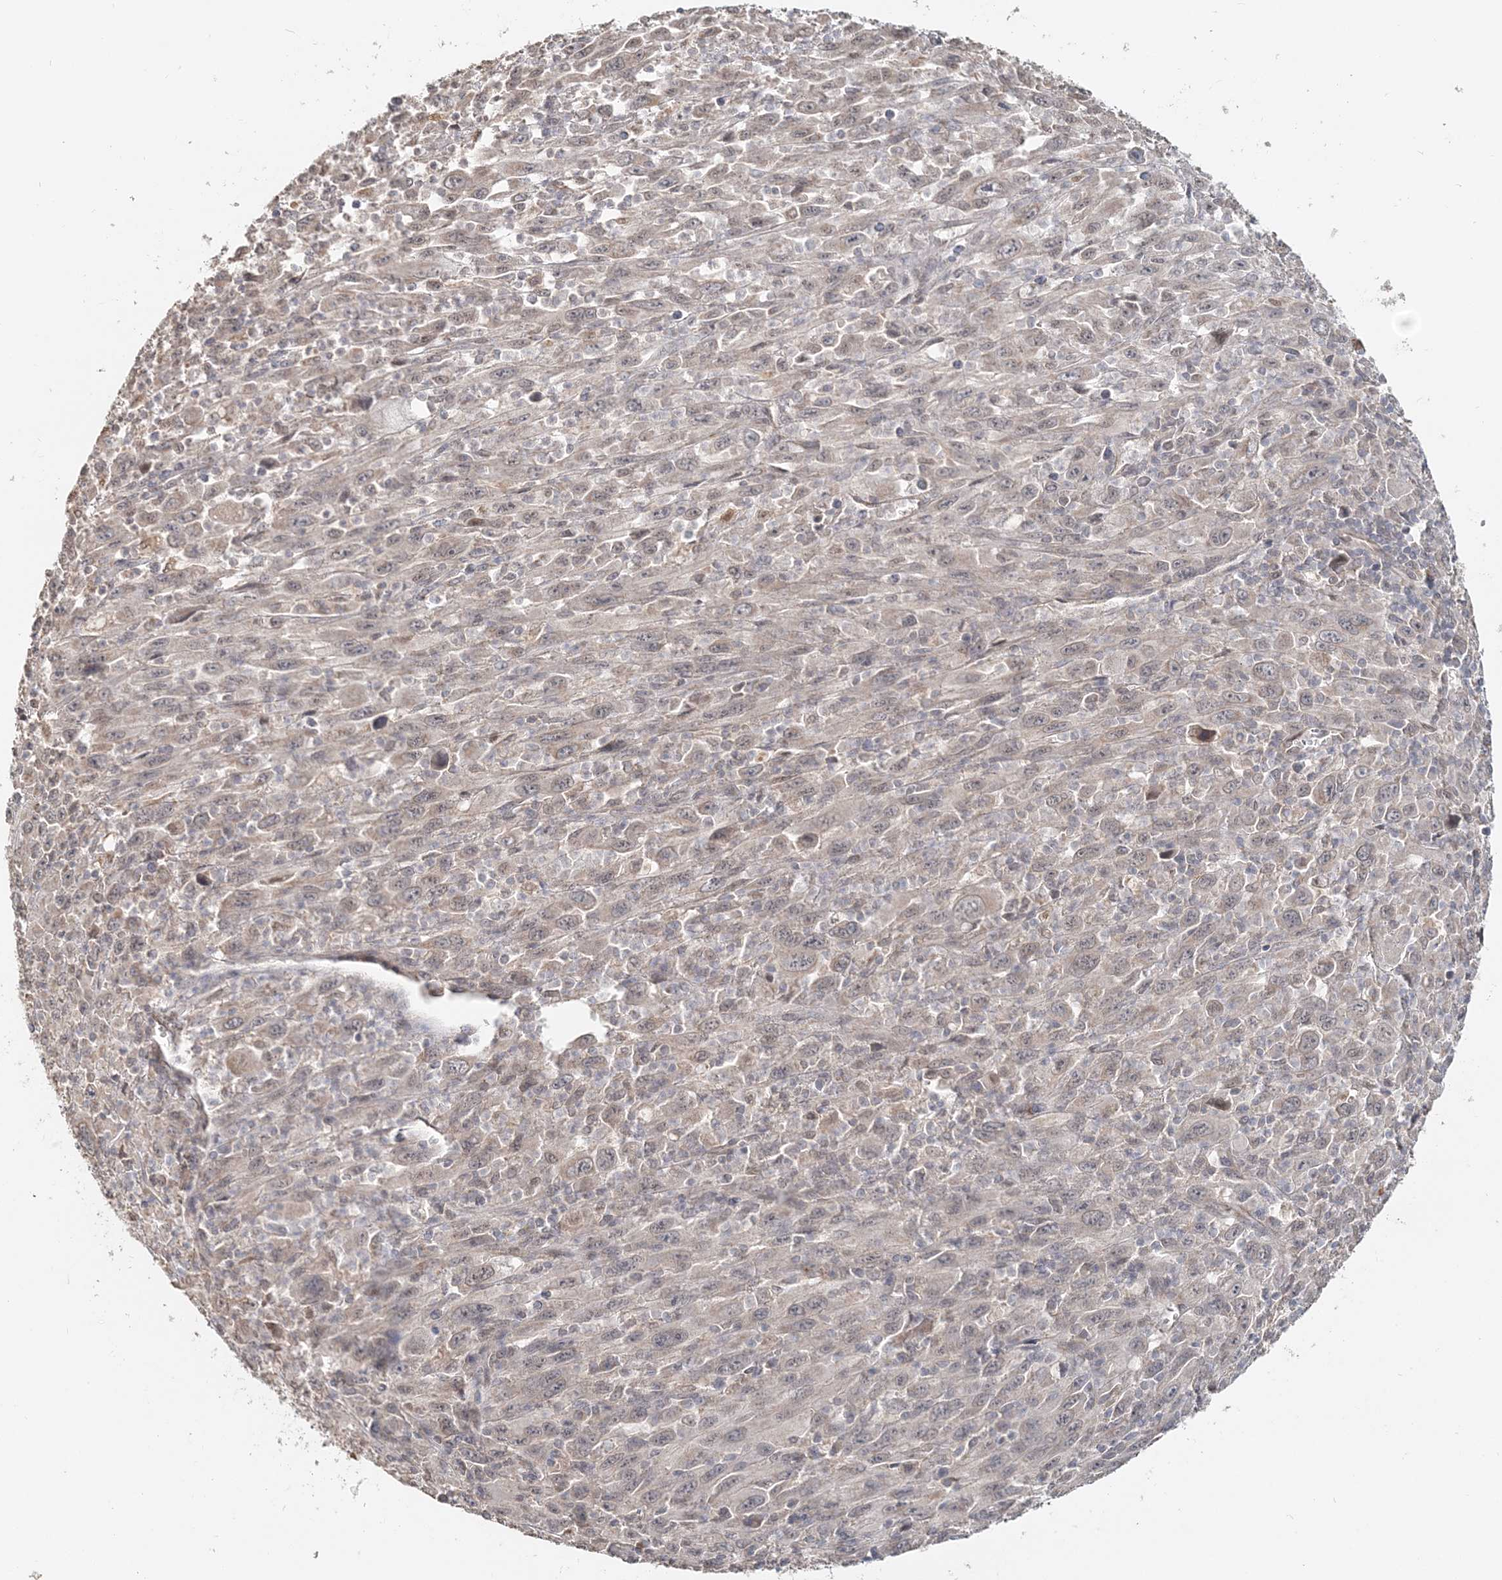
{"staining": {"intensity": "weak", "quantity": "25%-75%", "location": "cytoplasmic/membranous,nuclear"}, "tissue": "melanoma", "cell_type": "Tumor cells", "image_type": "cancer", "snomed": [{"axis": "morphology", "description": "Malignant melanoma, Metastatic site"}, {"axis": "topography", "description": "Skin"}], "caption": "About 25%-75% of tumor cells in human malignant melanoma (metastatic site) demonstrate weak cytoplasmic/membranous and nuclear protein expression as visualized by brown immunohistochemical staining.", "gene": "FBXO38", "patient": {"sex": "female", "age": 56}}